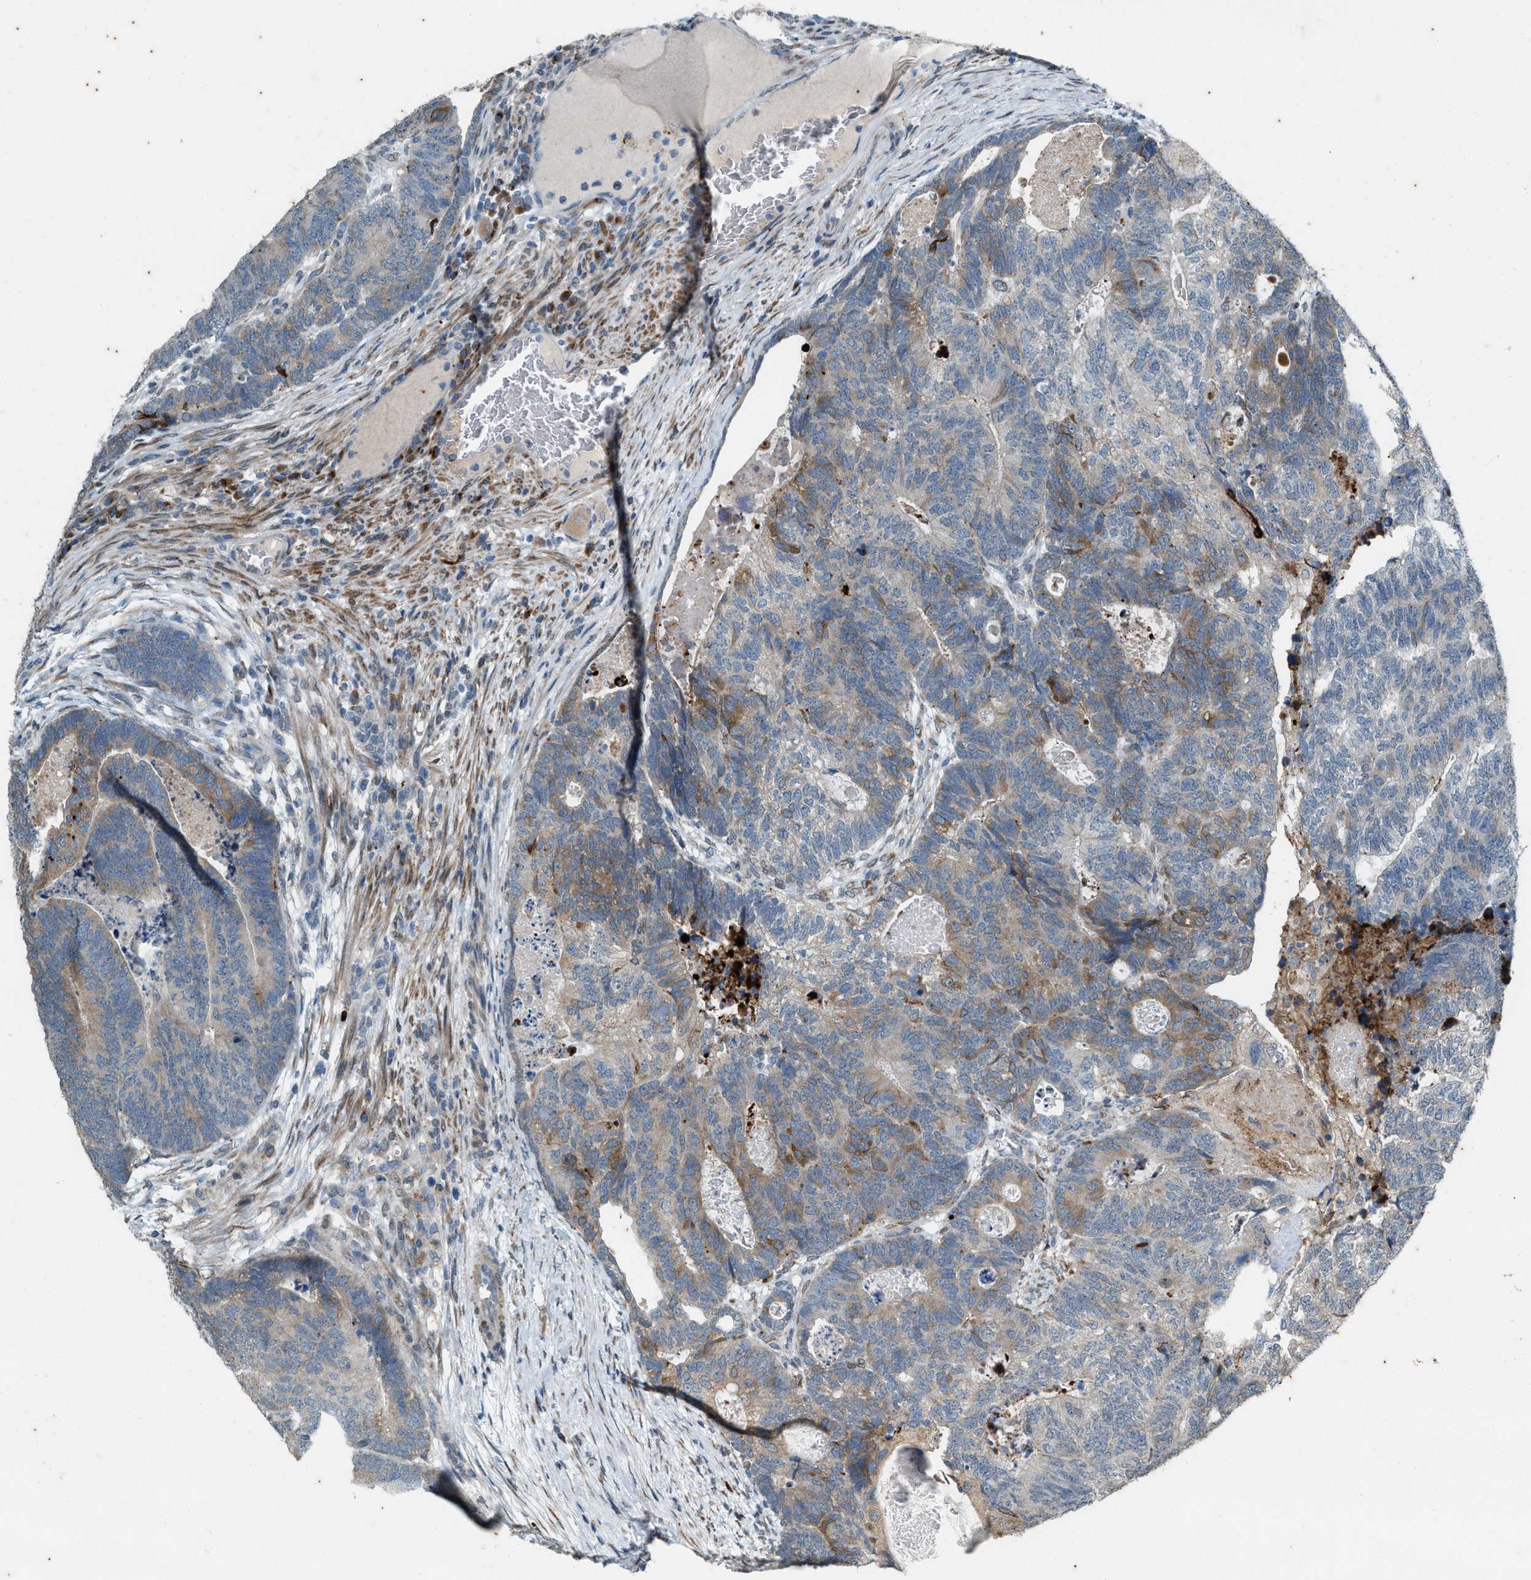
{"staining": {"intensity": "moderate", "quantity": "25%-75%", "location": "cytoplasmic/membranous"}, "tissue": "colorectal cancer", "cell_type": "Tumor cells", "image_type": "cancer", "snomed": [{"axis": "morphology", "description": "Adenocarcinoma, NOS"}, {"axis": "topography", "description": "Colon"}], "caption": "Protein staining of colorectal cancer tissue demonstrates moderate cytoplasmic/membranous expression in about 25%-75% of tumor cells.", "gene": "CHPF2", "patient": {"sex": "female", "age": 67}}